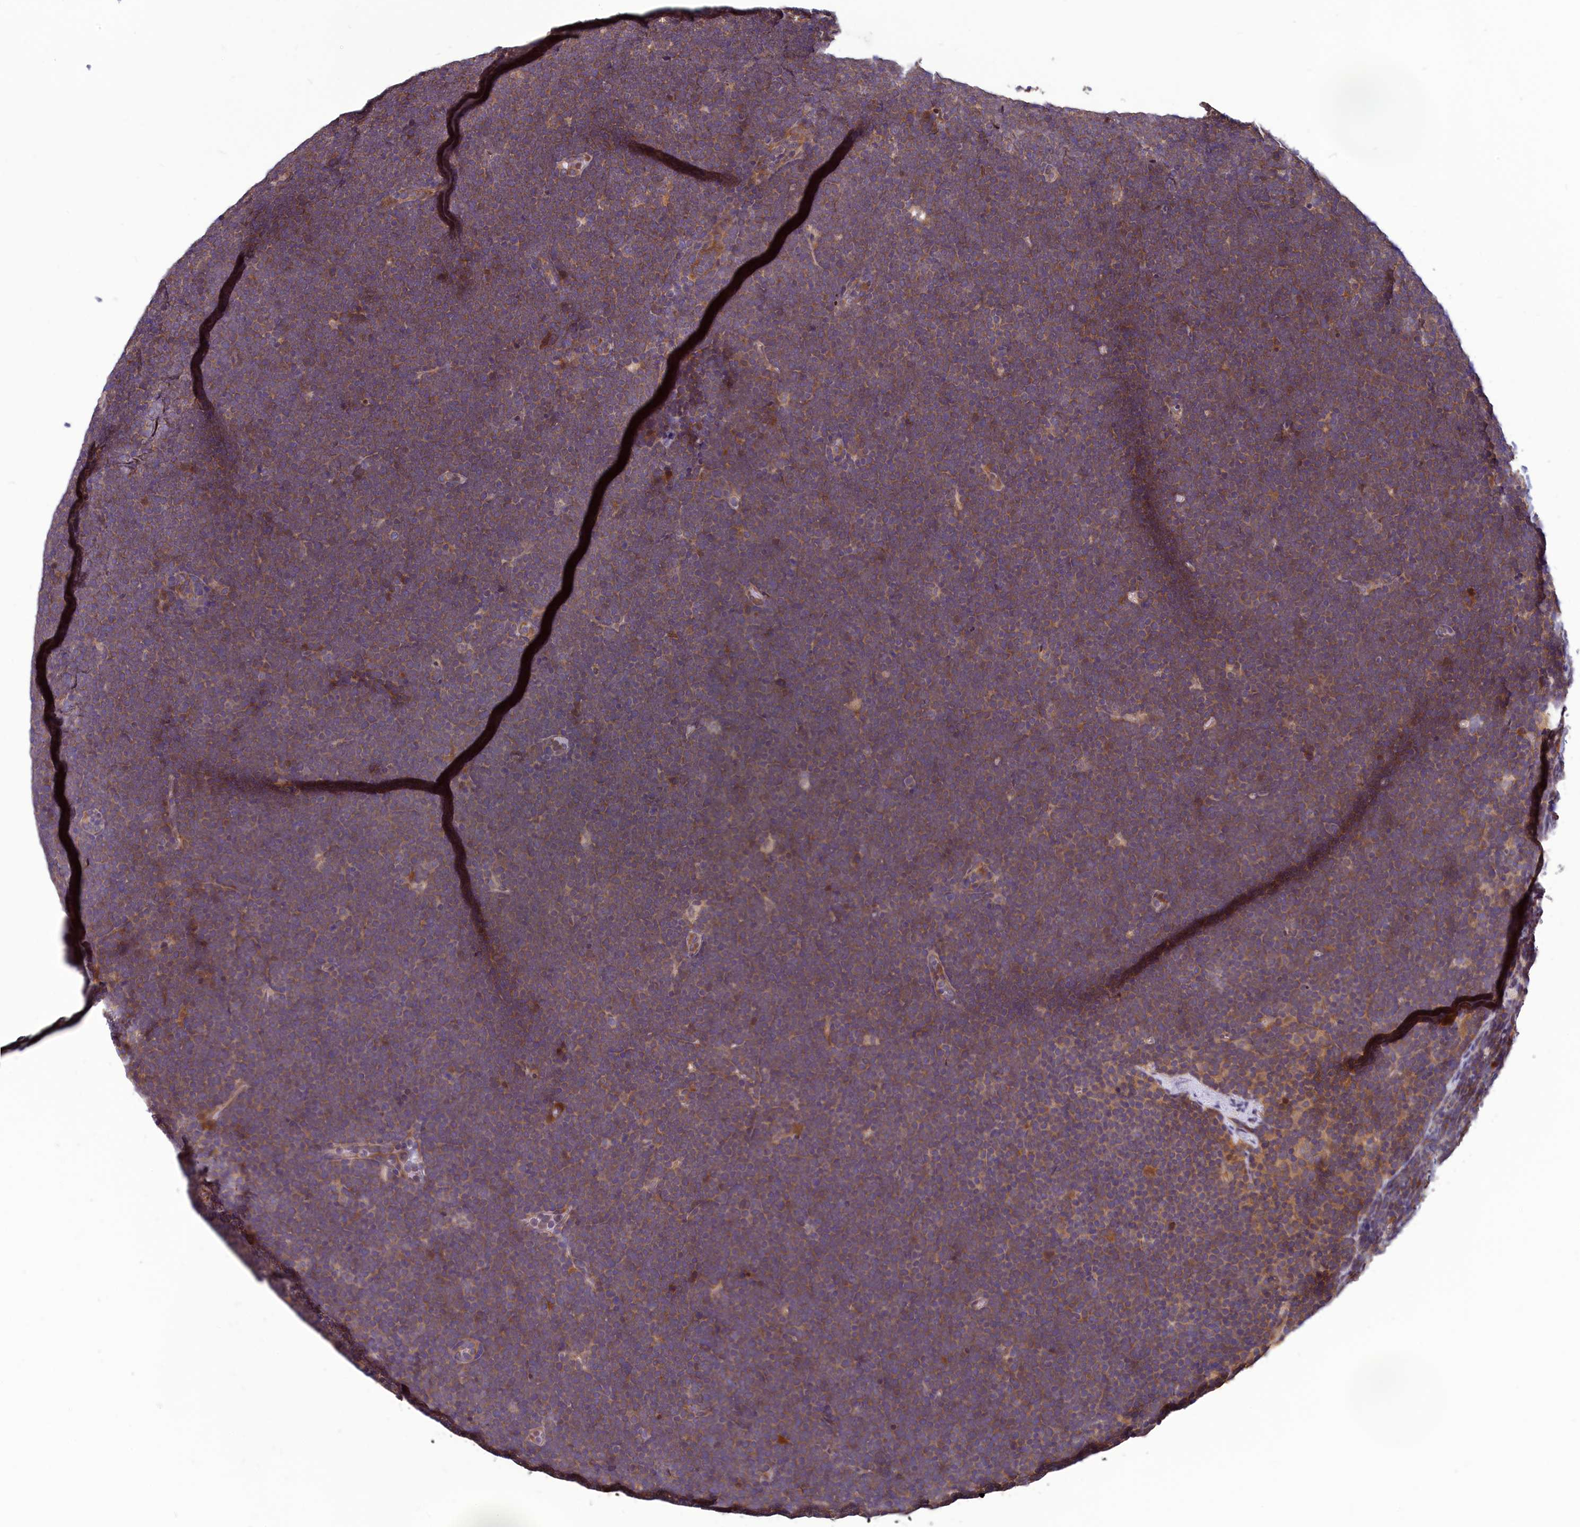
{"staining": {"intensity": "weak", "quantity": "25%-75%", "location": "cytoplasmic/membranous"}, "tissue": "lymphoma", "cell_type": "Tumor cells", "image_type": "cancer", "snomed": [{"axis": "morphology", "description": "Malignant lymphoma, non-Hodgkin's type, High grade"}, {"axis": "topography", "description": "Lymph node"}], "caption": "Immunohistochemical staining of human lymphoma displays low levels of weak cytoplasmic/membranous positivity in approximately 25%-75% of tumor cells. The staining was performed using DAB to visualize the protein expression in brown, while the nuclei were stained in blue with hematoxylin (Magnification: 20x).", "gene": "CCDC15", "patient": {"sex": "male", "age": 13}}